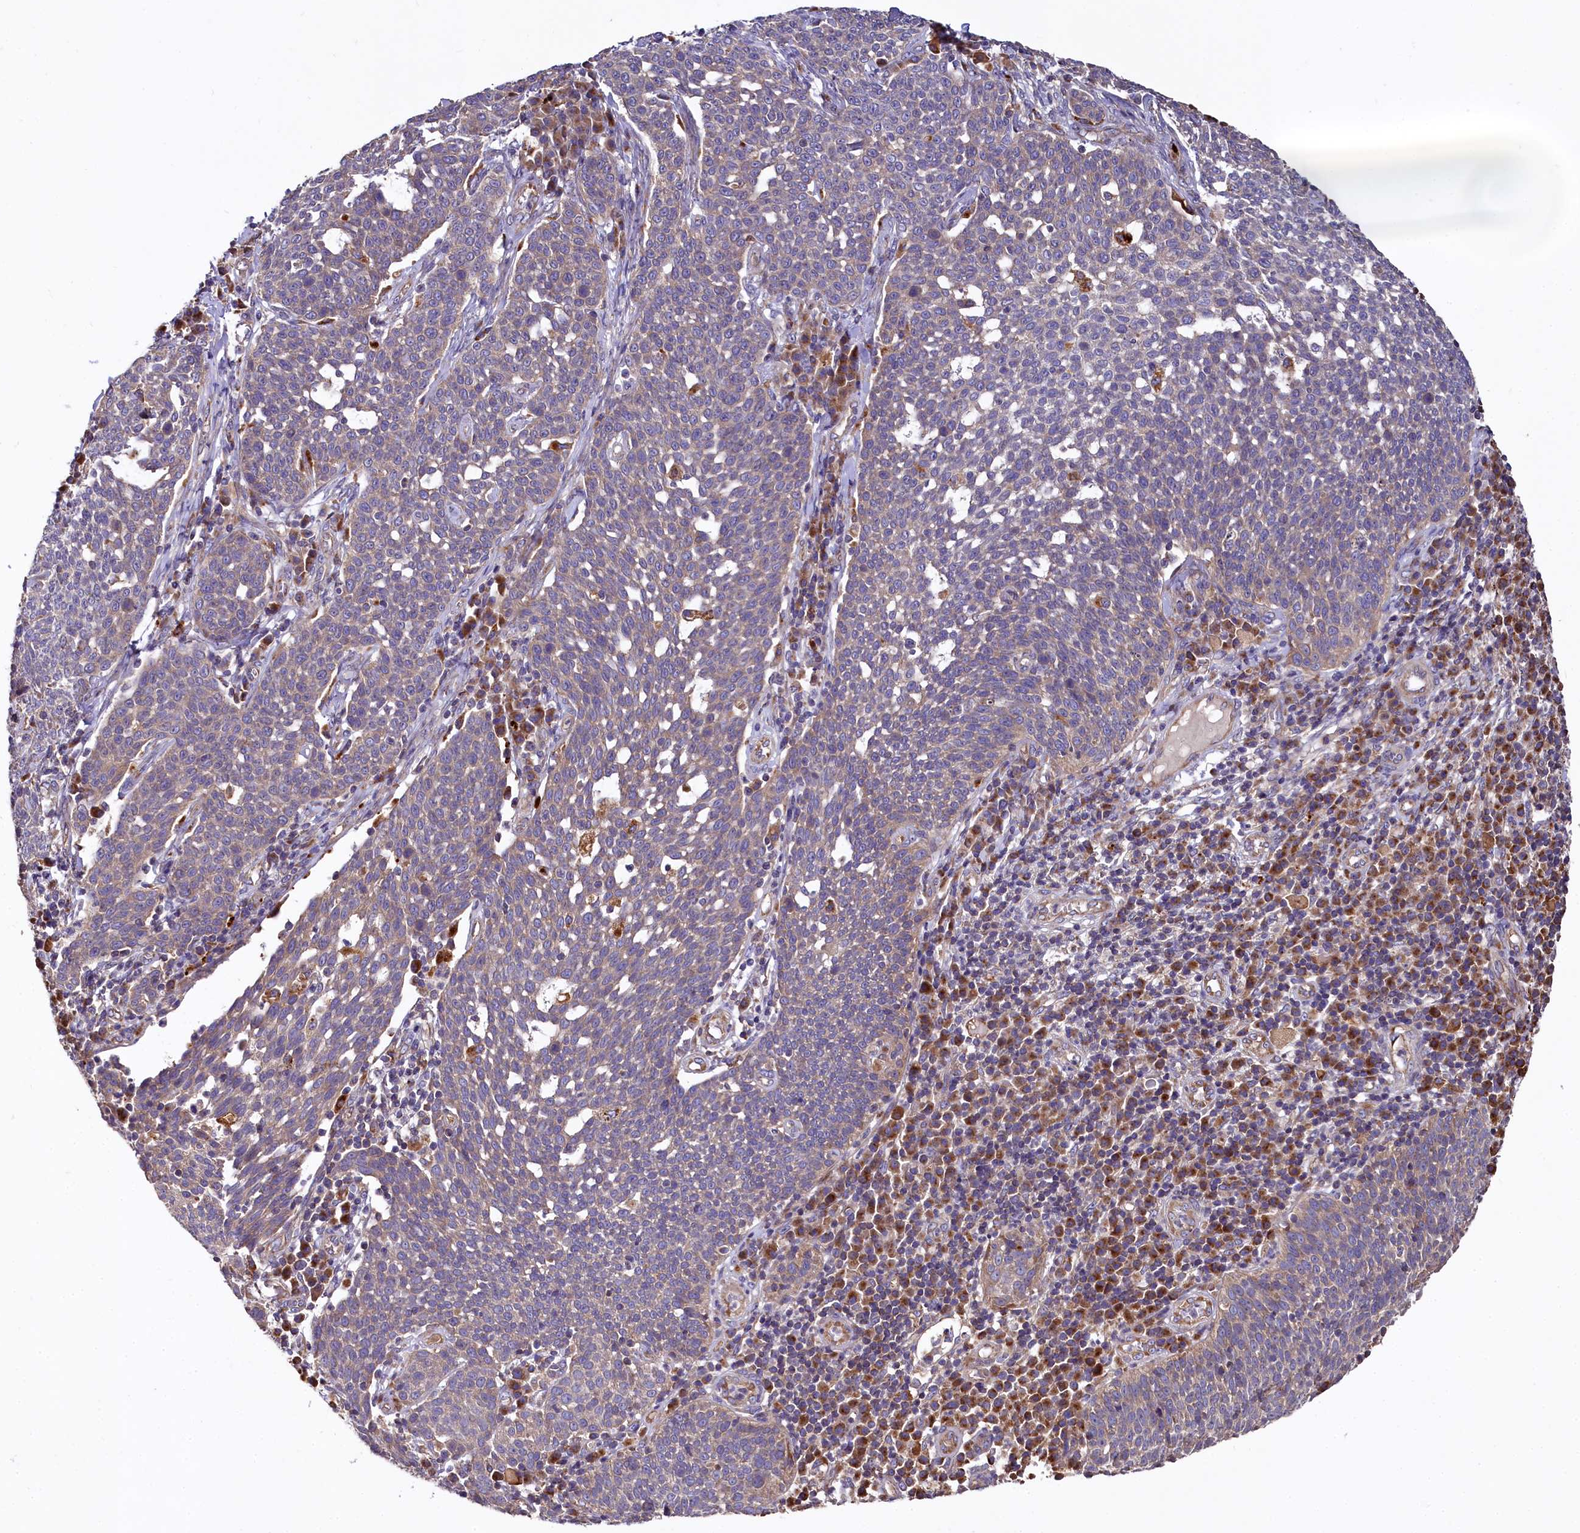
{"staining": {"intensity": "weak", "quantity": "<25%", "location": "cytoplasmic/membranous"}, "tissue": "cervical cancer", "cell_type": "Tumor cells", "image_type": "cancer", "snomed": [{"axis": "morphology", "description": "Squamous cell carcinoma, NOS"}, {"axis": "topography", "description": "Cervix"}], "caption": "Cervical cancer (squamous cell carcinoma) stained for a protein using immunohistochemistry (IHC) exhibits no positivity tumor cells.", "gene": "SPRYD3", "patient": {"sex": "female", "age": 34}}